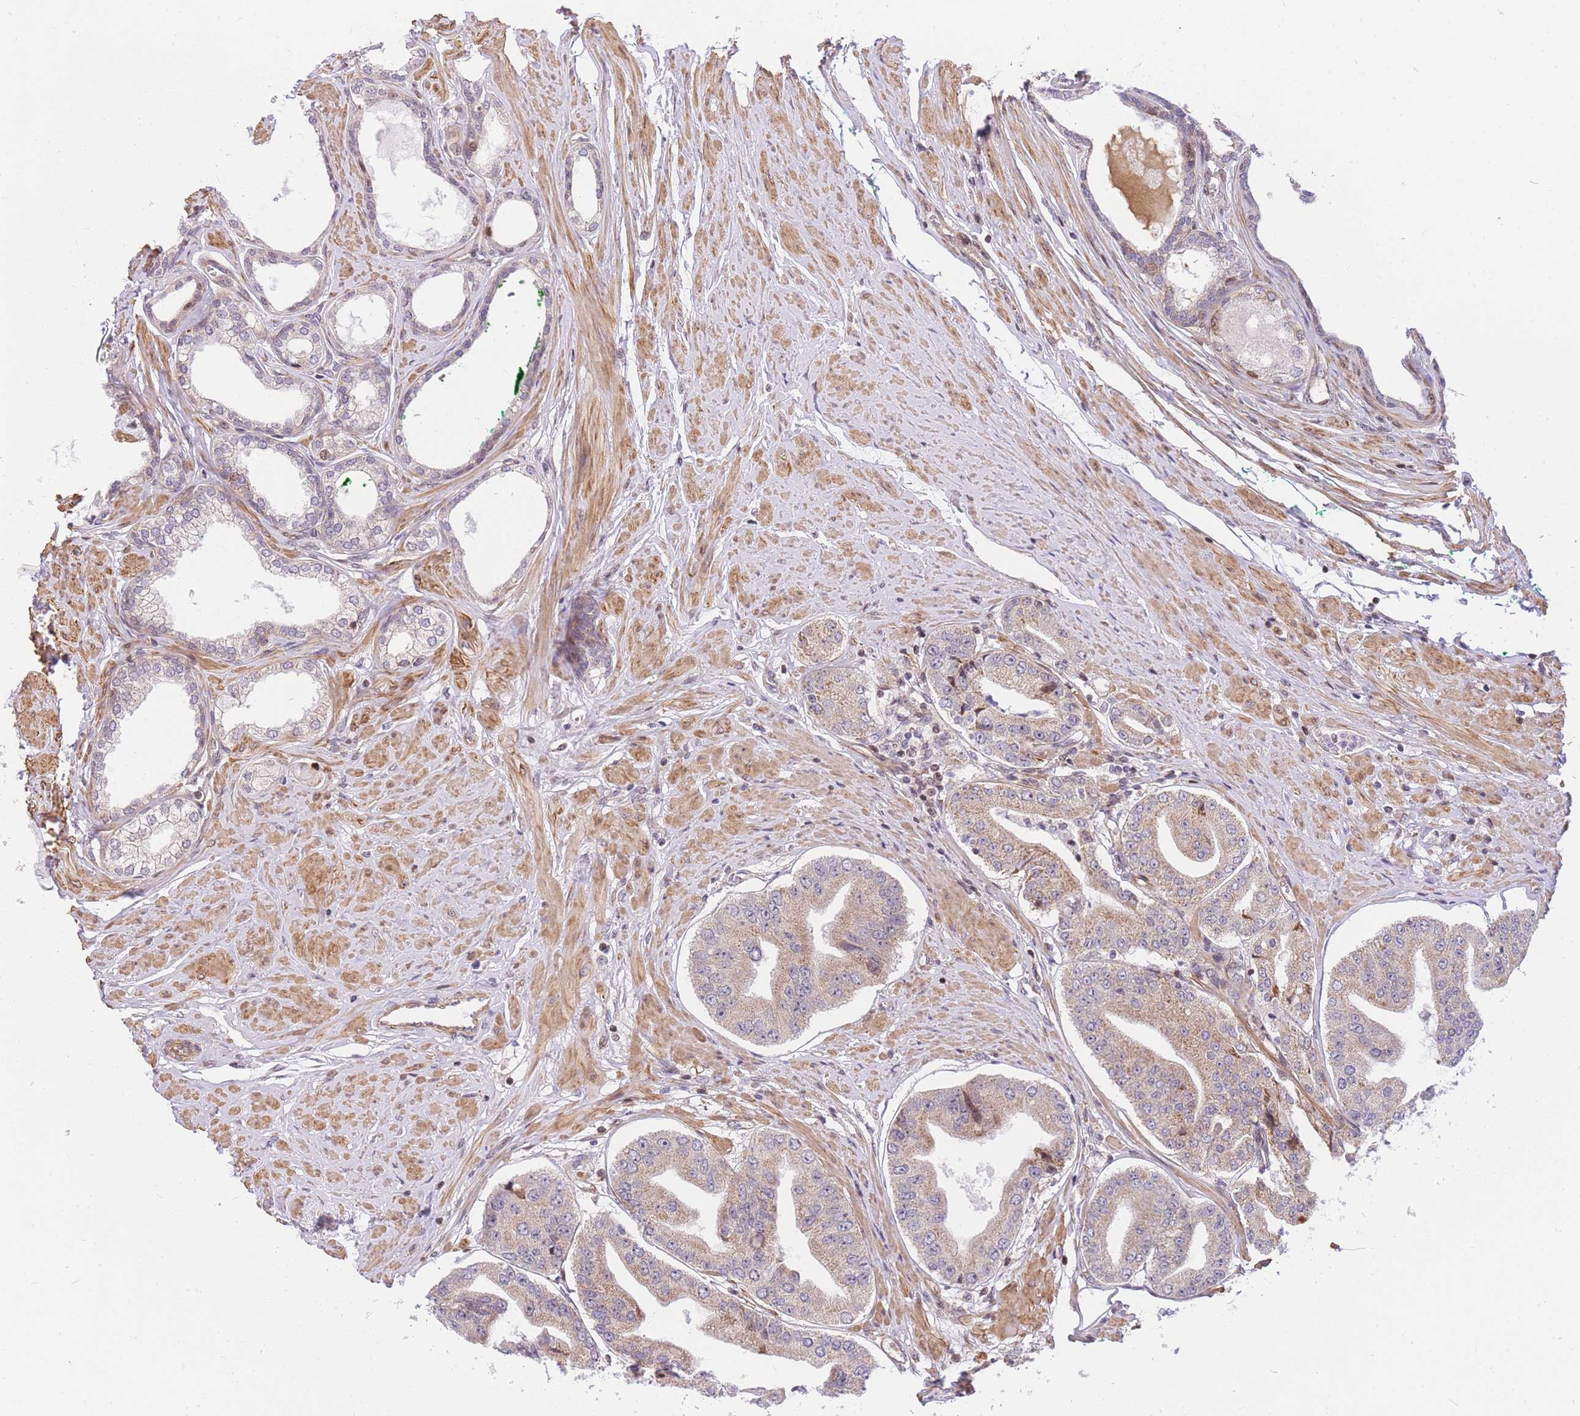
{"staining": {"intensity": "moderate", "quantity": "25%-75%", "location": "cytoplasmic/membranous"}, "tissue": "prostate cancer", "cell_type": "Tumor cells", "image_type": "cancer", "snomed": [{"axis": "morphology", "description": "Adenocarcinoma, High grade"}, {"axis": "topography", "description": "Prostate"}], "caption": "The micrograph demonstrates a brown stain indicating the presence of a protein in the cytoplasmic/membranous of tumor cells in prostate cancer (adenocarcinoma (high-grade)).", "gene": "S100PBP", "patient": {"sex": "male", "age": 63}}